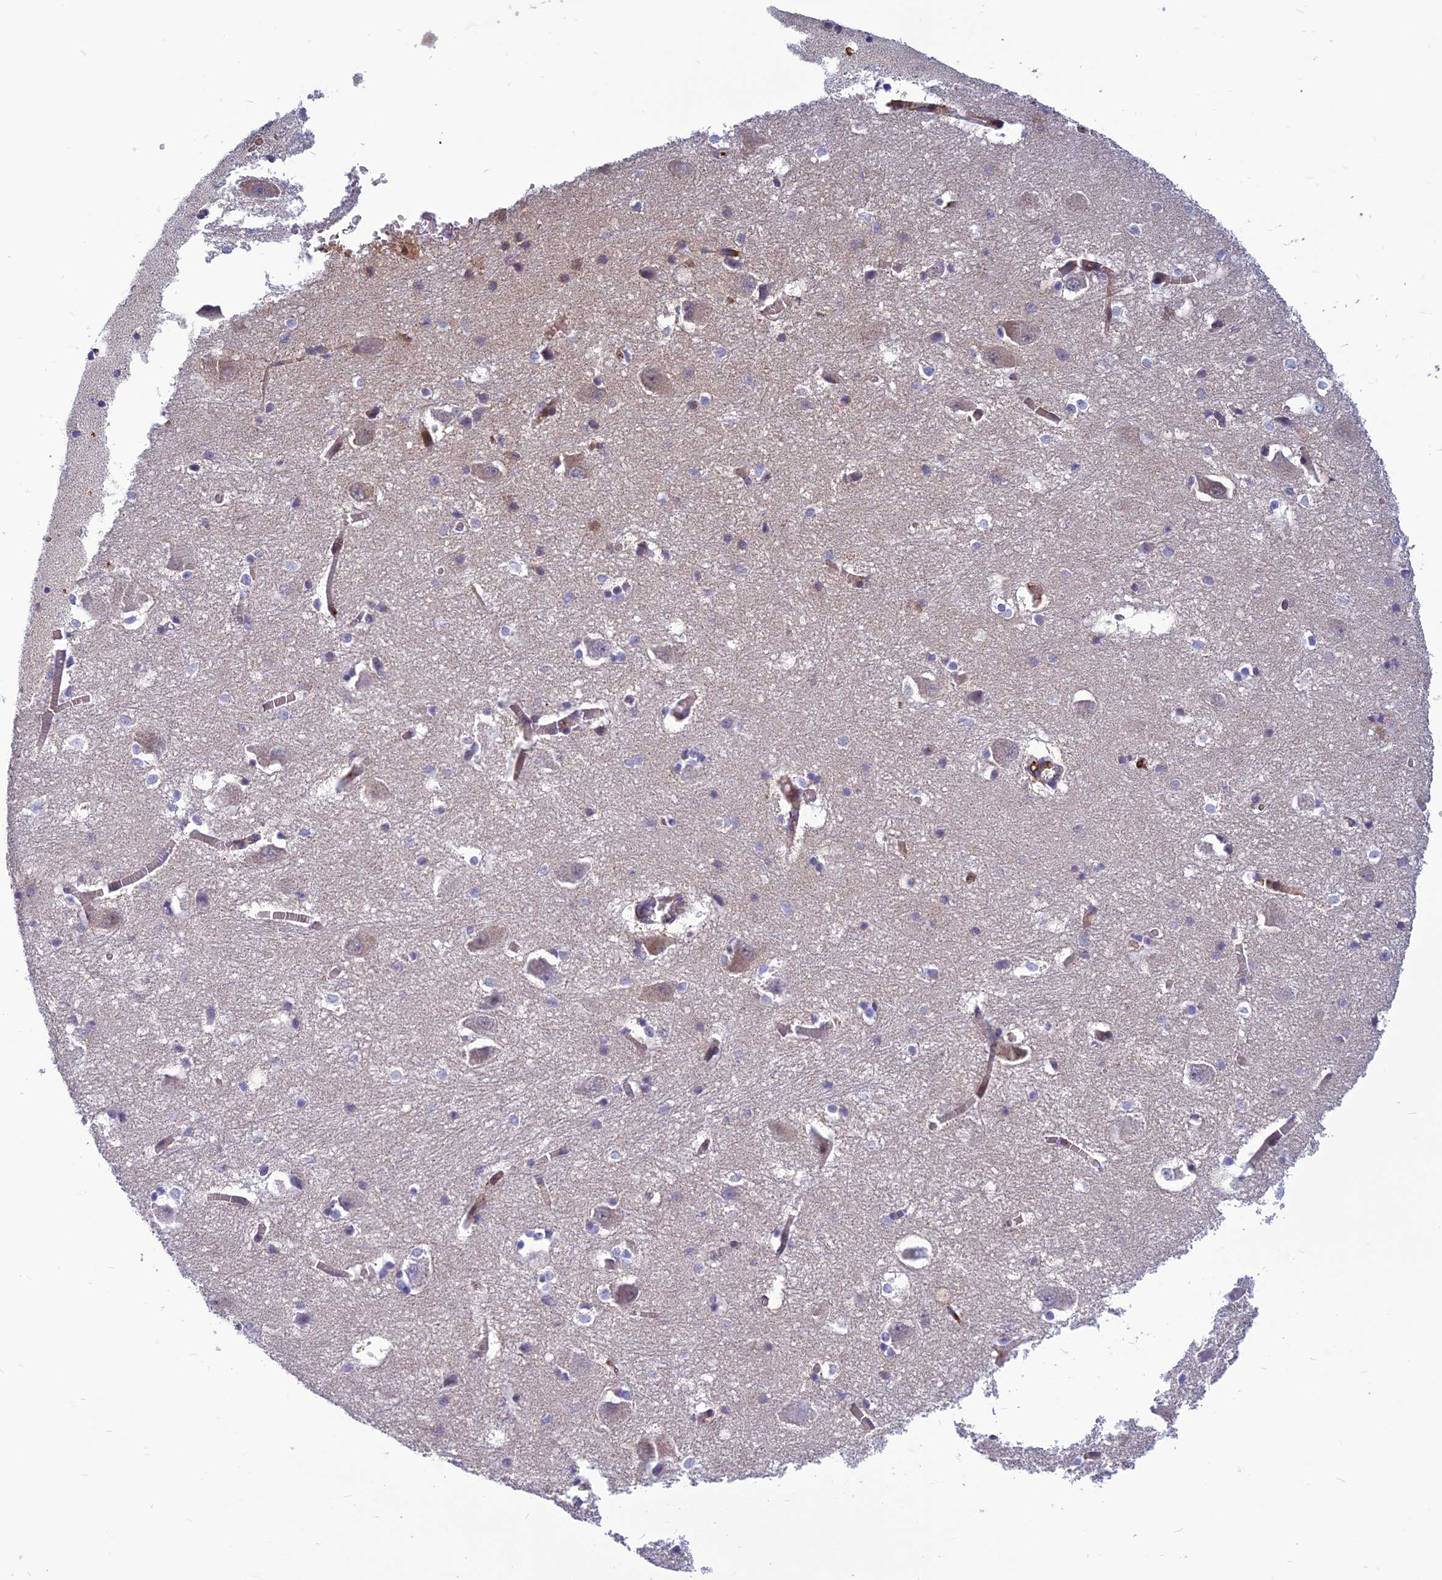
{"staining": {"intensity": "negative", "quantity": "none", "location": "none"}, "tissue": "caudate", "cell_type": "Glial cells", "image_type": "normal", "snomed": [{"axis": "morphology", "description": "Normal tissue, NOS"}, {"axis": "topography", "description": "Lateral ventricle wall"}], "caption": "DAB (3,3'-diaminobenzidine) immunohistochemical staining of normal human caudate demonstrates no significant expression in glial cells.", "gene": "CLEC11A", "patient": {"sex": "male", "age": 37}}